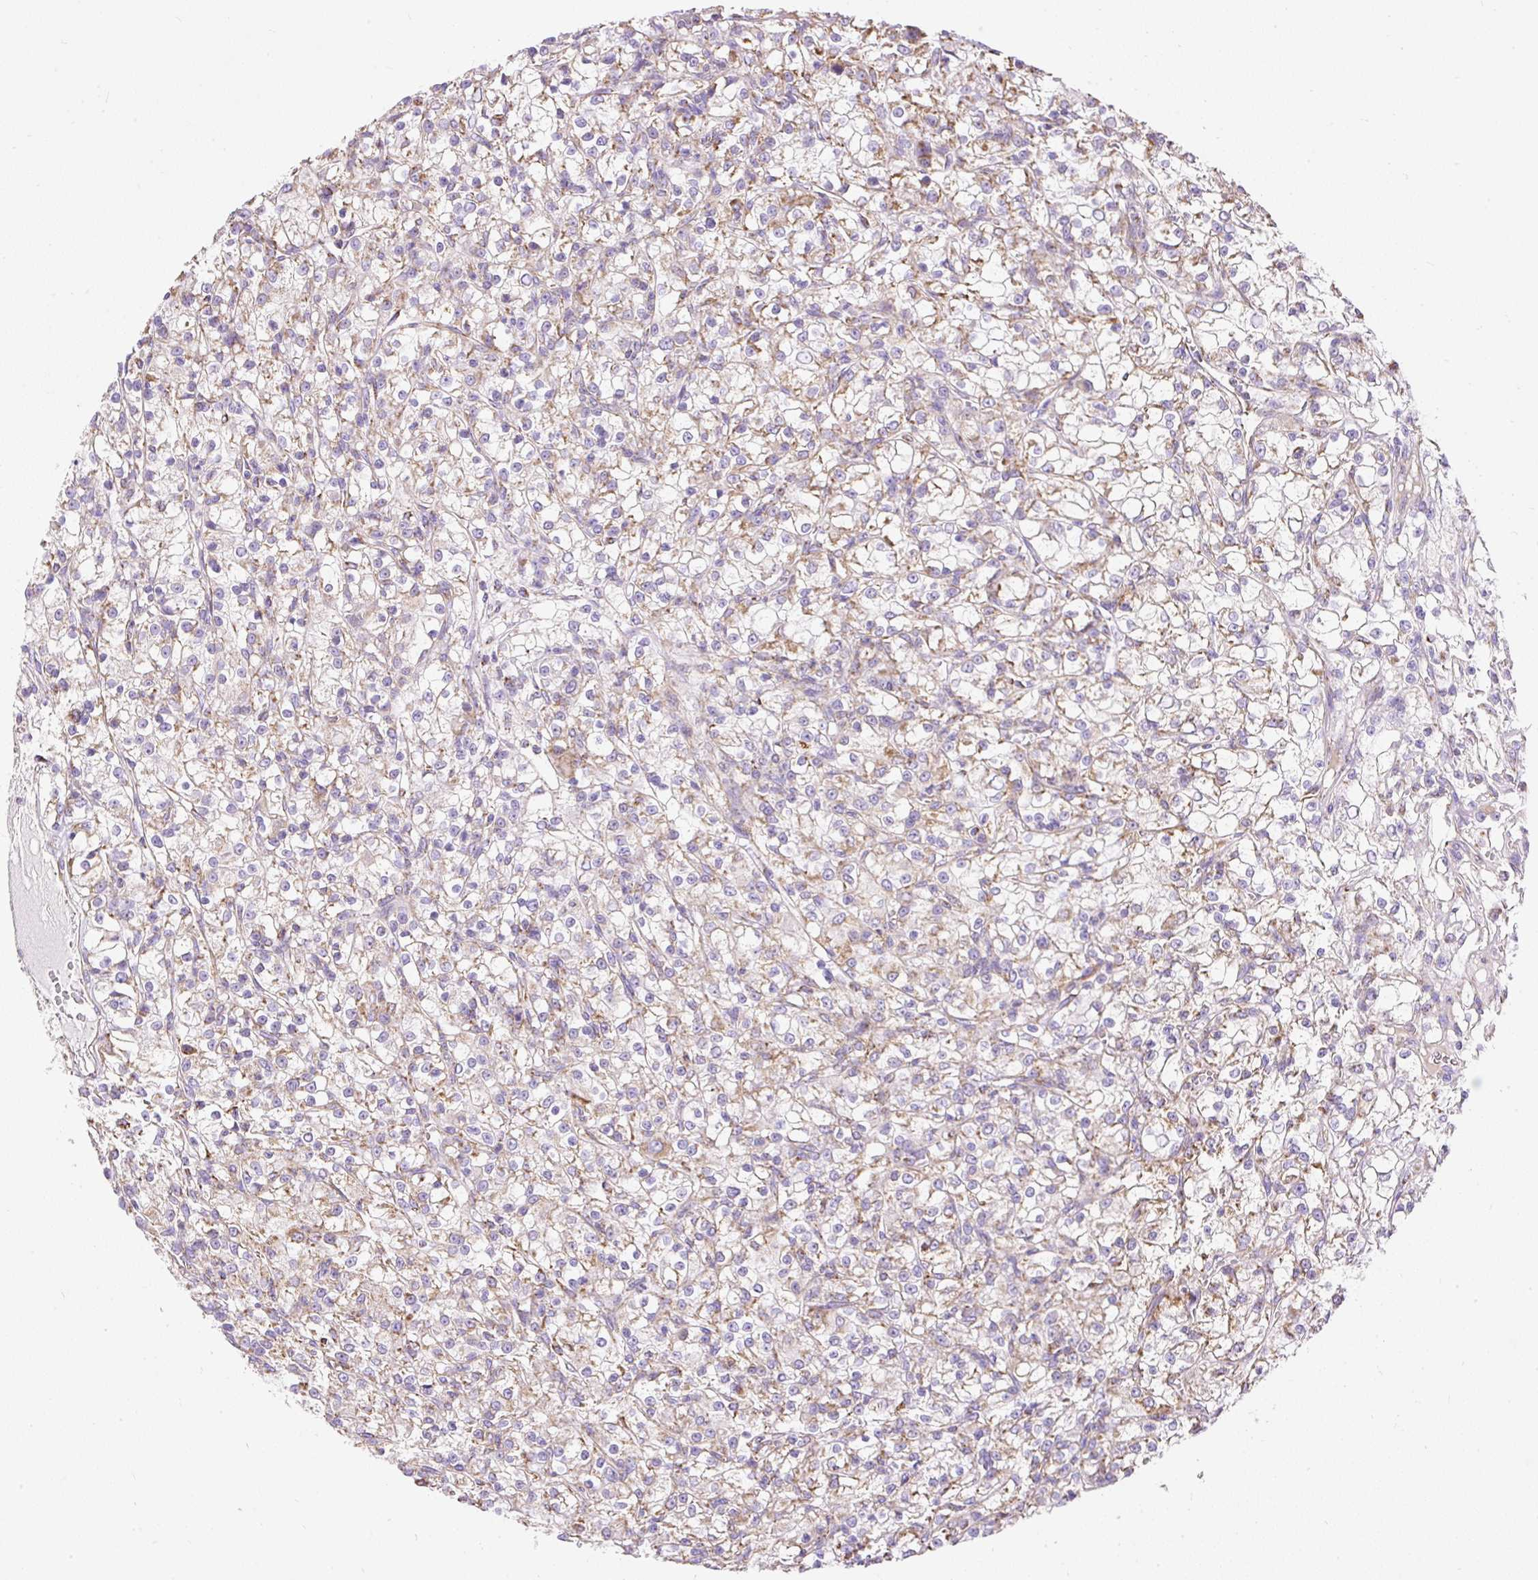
{"staining": {"intensity": "weak", "quantity": ">75%", "location": "cytoplasmic/membranous"}, "tissue": "renal cancer", "cell_type": "Tumor cells", "image_type": "cancer", "snomed": [{"axis": "morphology", "description": "Adenocarcinoma, NOS"}, {"axis": "topography", "description": "Kidney"}], "caption": "A brown stain labels weak cytoplasmic/membranous expression of a protein in renal cancer (adenocarcinoma) tumor cells.", "gene": "DAAM2", "patient": {"sex": "female", "age": 59}}